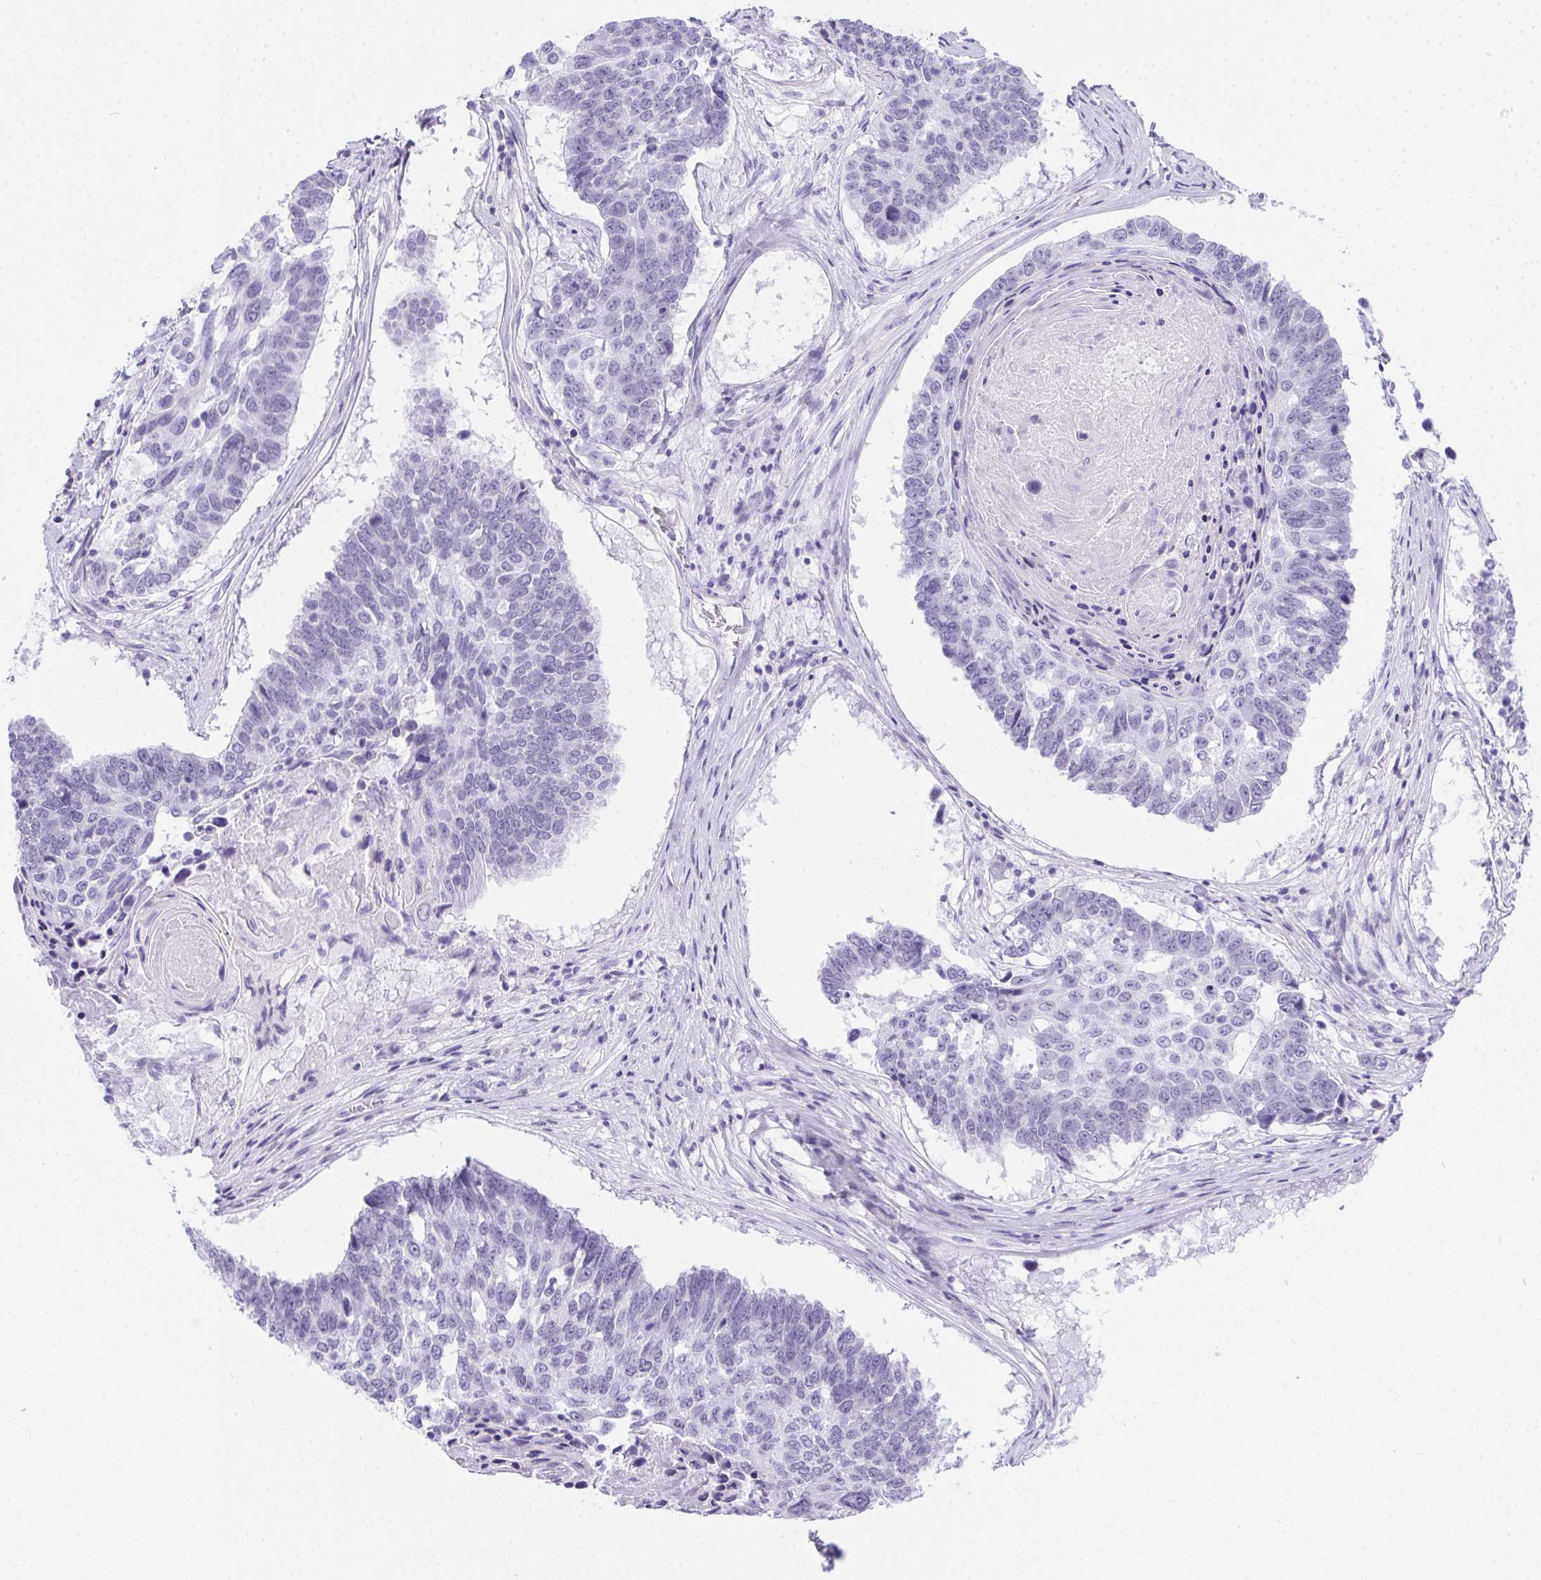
{"staining": {"intensity": "negative", "quantity": "none", "location": "none"}, "tissue": "lung cancer", "cell_type": "Tumor cells", "image_type": "cancer", "snomed": [{"axis": "morphology", "description": "Squamous cell carcinoma, NOS"}, {"axis": "topography", "description": "Lung"}], "caption": "This is a image of IHC staining of lung cancer (squamous cell carcinoma), which shows no positivity in tumor cells.", "gene": "SPACA5B", "patient": {"sex": "male", "age": 73}}